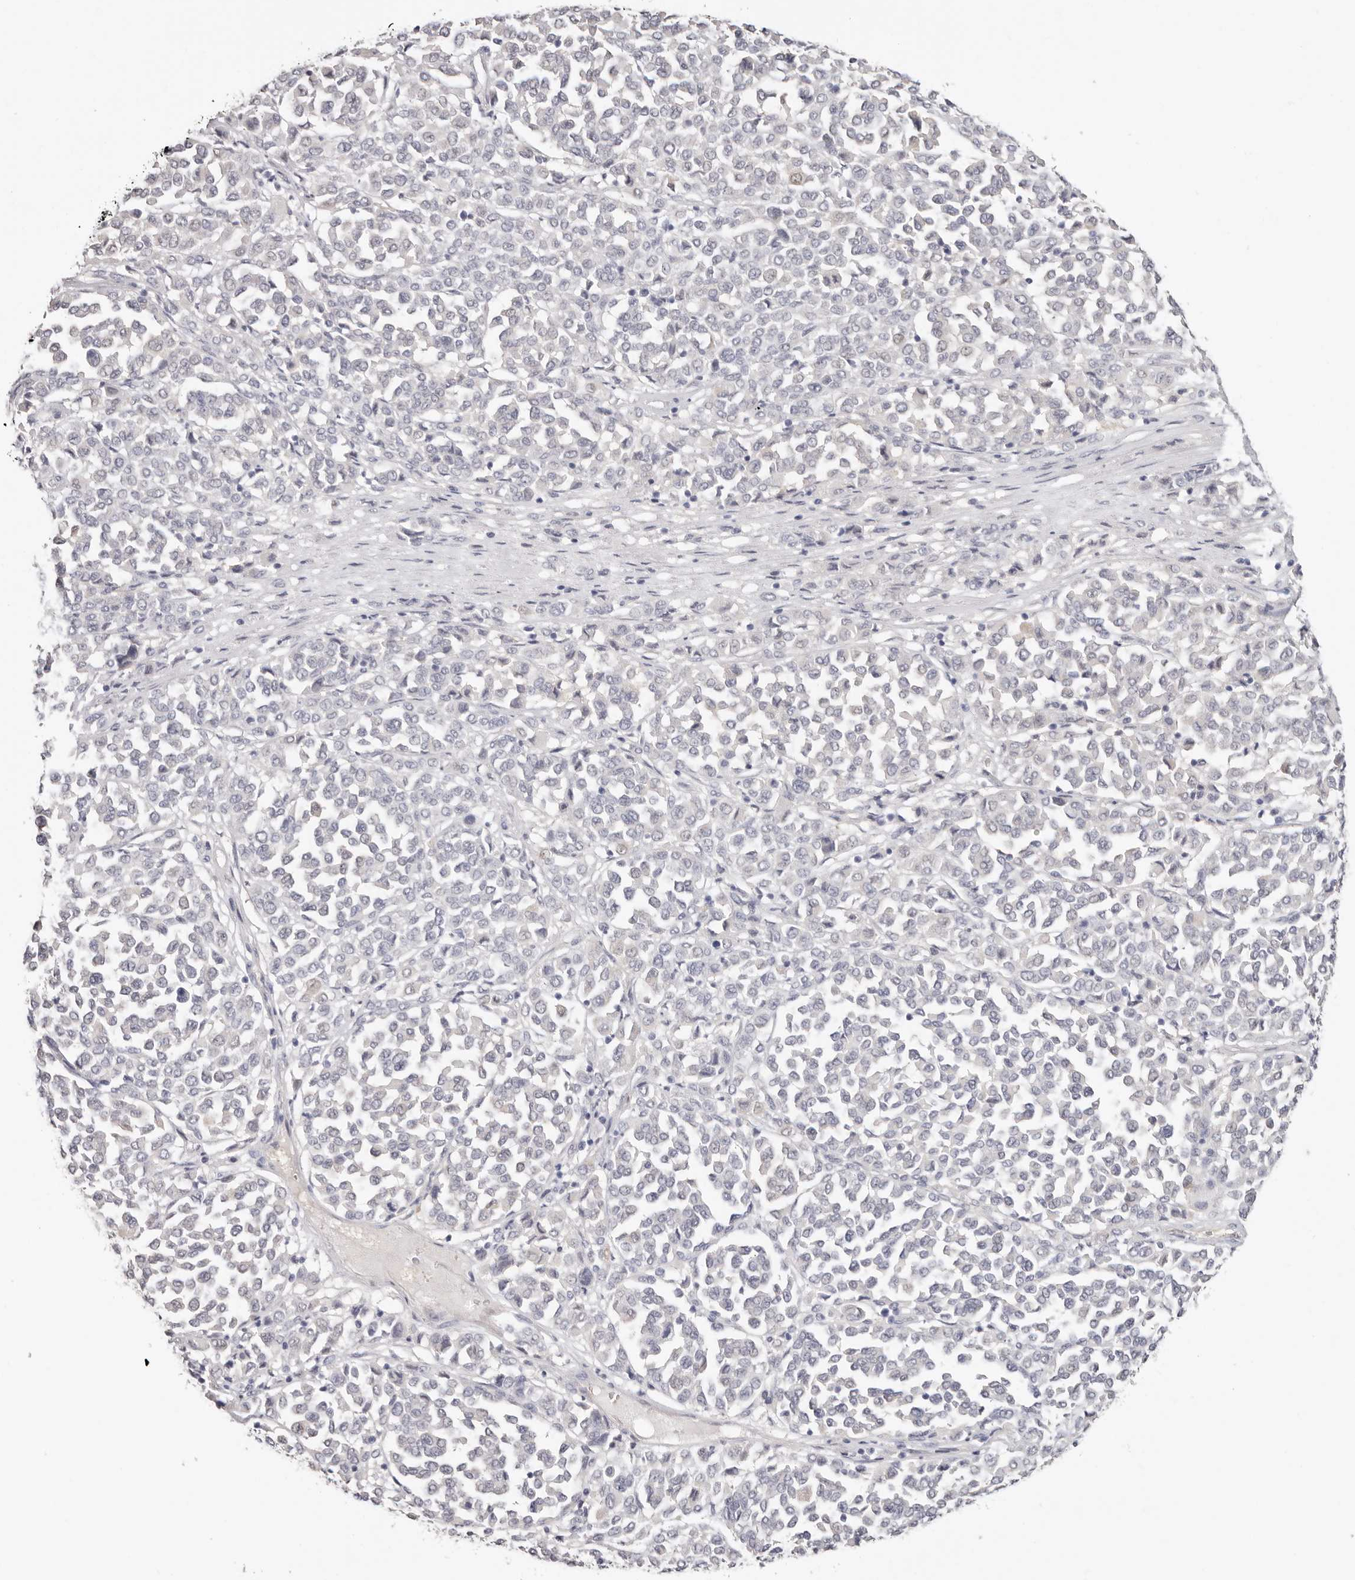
{"staining": {"intensity": "negative", "quantity": "none", "location": "none"}, "tissue": "melanoma", "cell_type": "Tumor cells", "image_type": "cancer", "snomed": [{"axis": "morphology", "description": "Malignant melanoma, Metastatic site"}, {"axis": "topography", "description": "Pancreas"}], "caption": "Immunohistochemistry (IHC) micrograph of human melanoma stained for a protein (brown), which demonstrates no staining in tumor cells. (DAB (3,3'-diaminobenzidine) IHC, high magnification).", "gene": "PKDCC", "patient": {"sex": "female", "age": 30}}